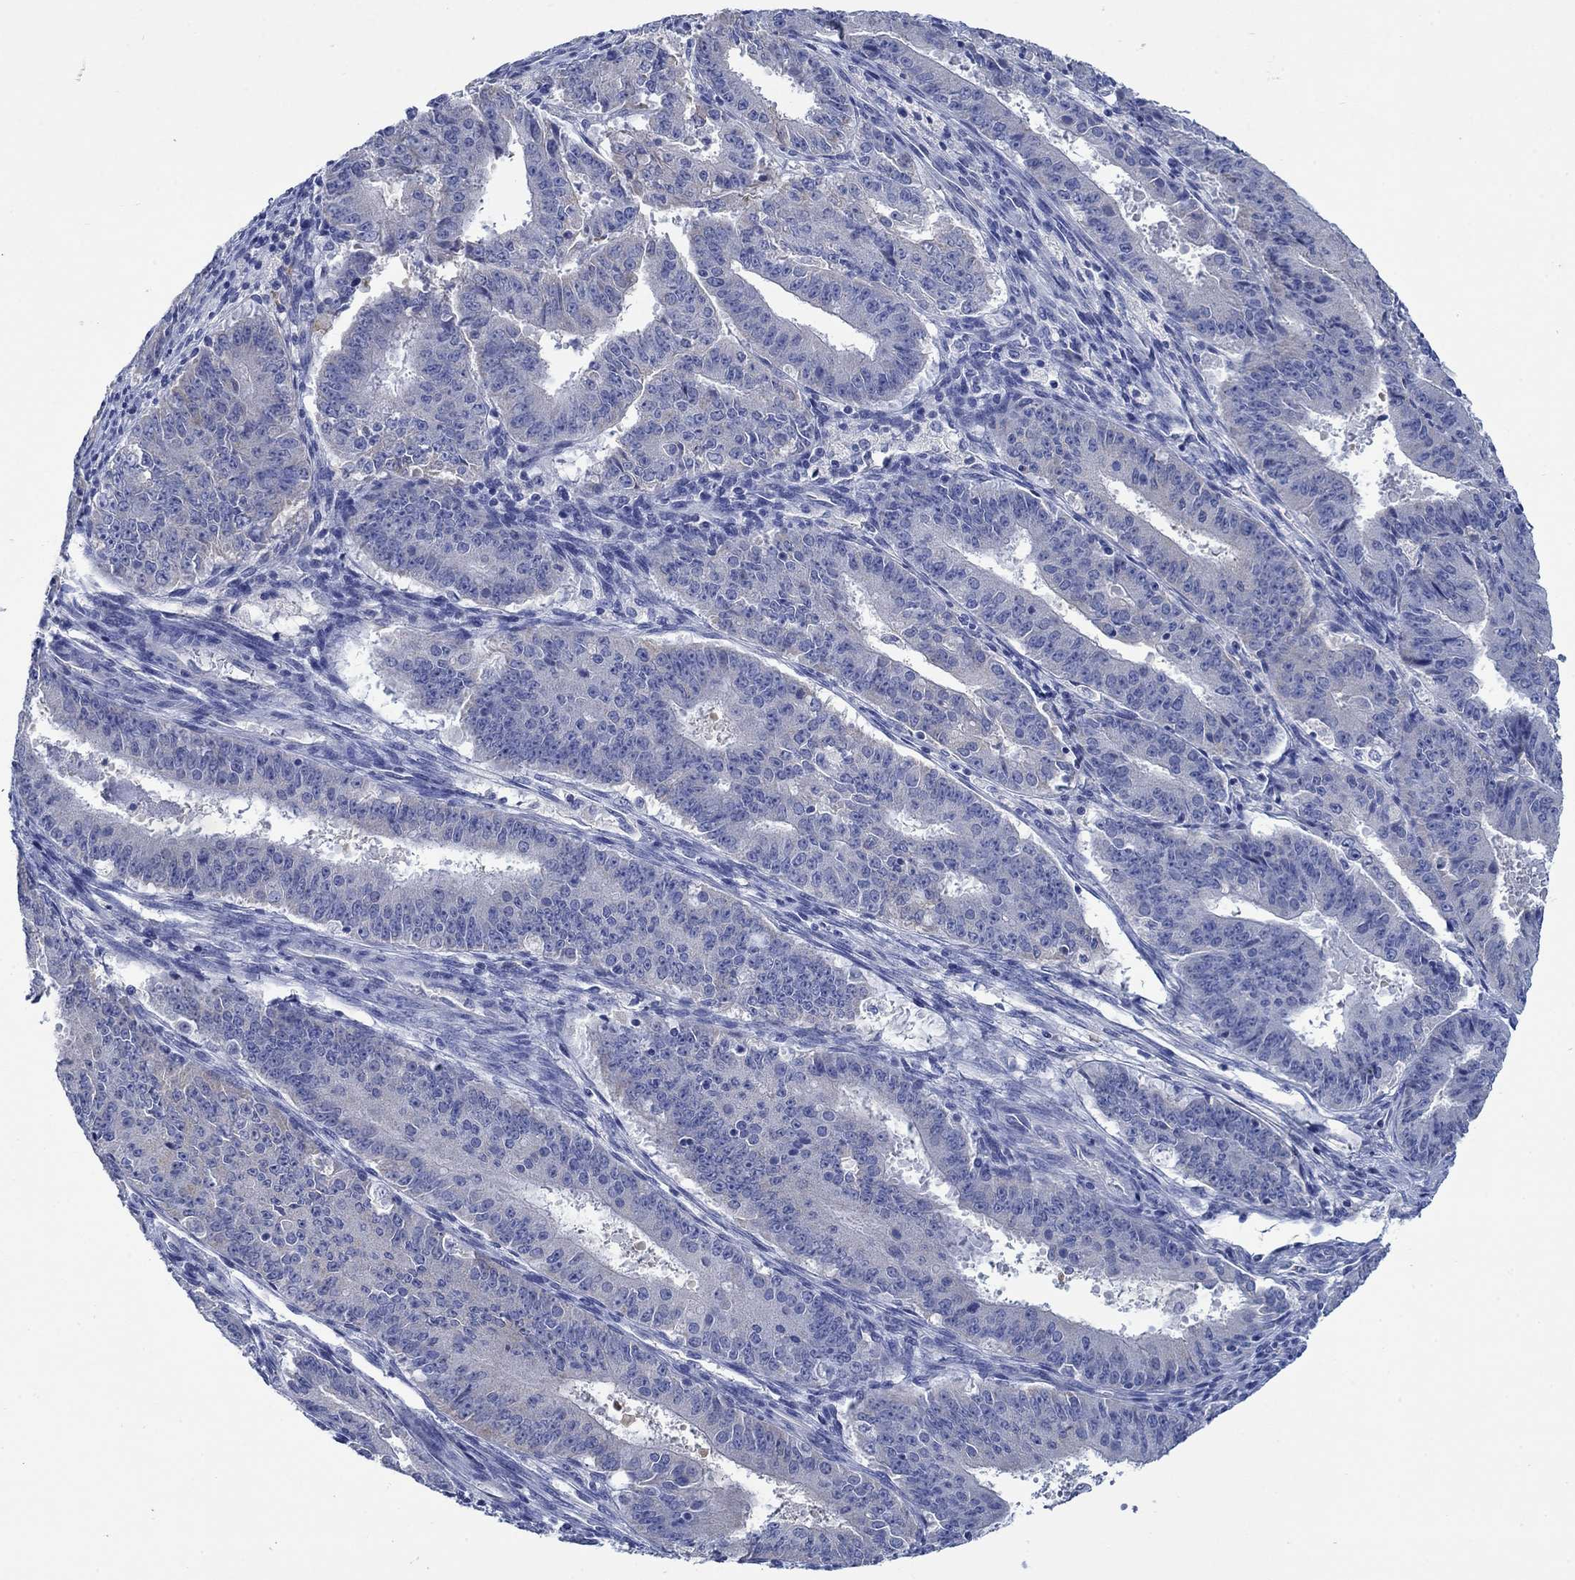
{"staining": {"intensity": "weak", "quantity": "<25%", "location": "cytoplasmic/membranous"}, "tissue": "ovarian cancer", "cell_type": "Tumor cells", "image_type": "cancer", "snomed": [{"axis": "morphology", "description": "Carcinoma, endometroid"}, {"axis": "topography", "description": "Ovary"}], "caption": "Protein analysis of ovarian endometroid carcinoma demonstrates no significant expression in tumor cells. (Immunohistochemistry (ihc), brightfield microscopy, high magnification).", "gene": "TRIM16", "patient": {"sex": "female", "age": 42}}